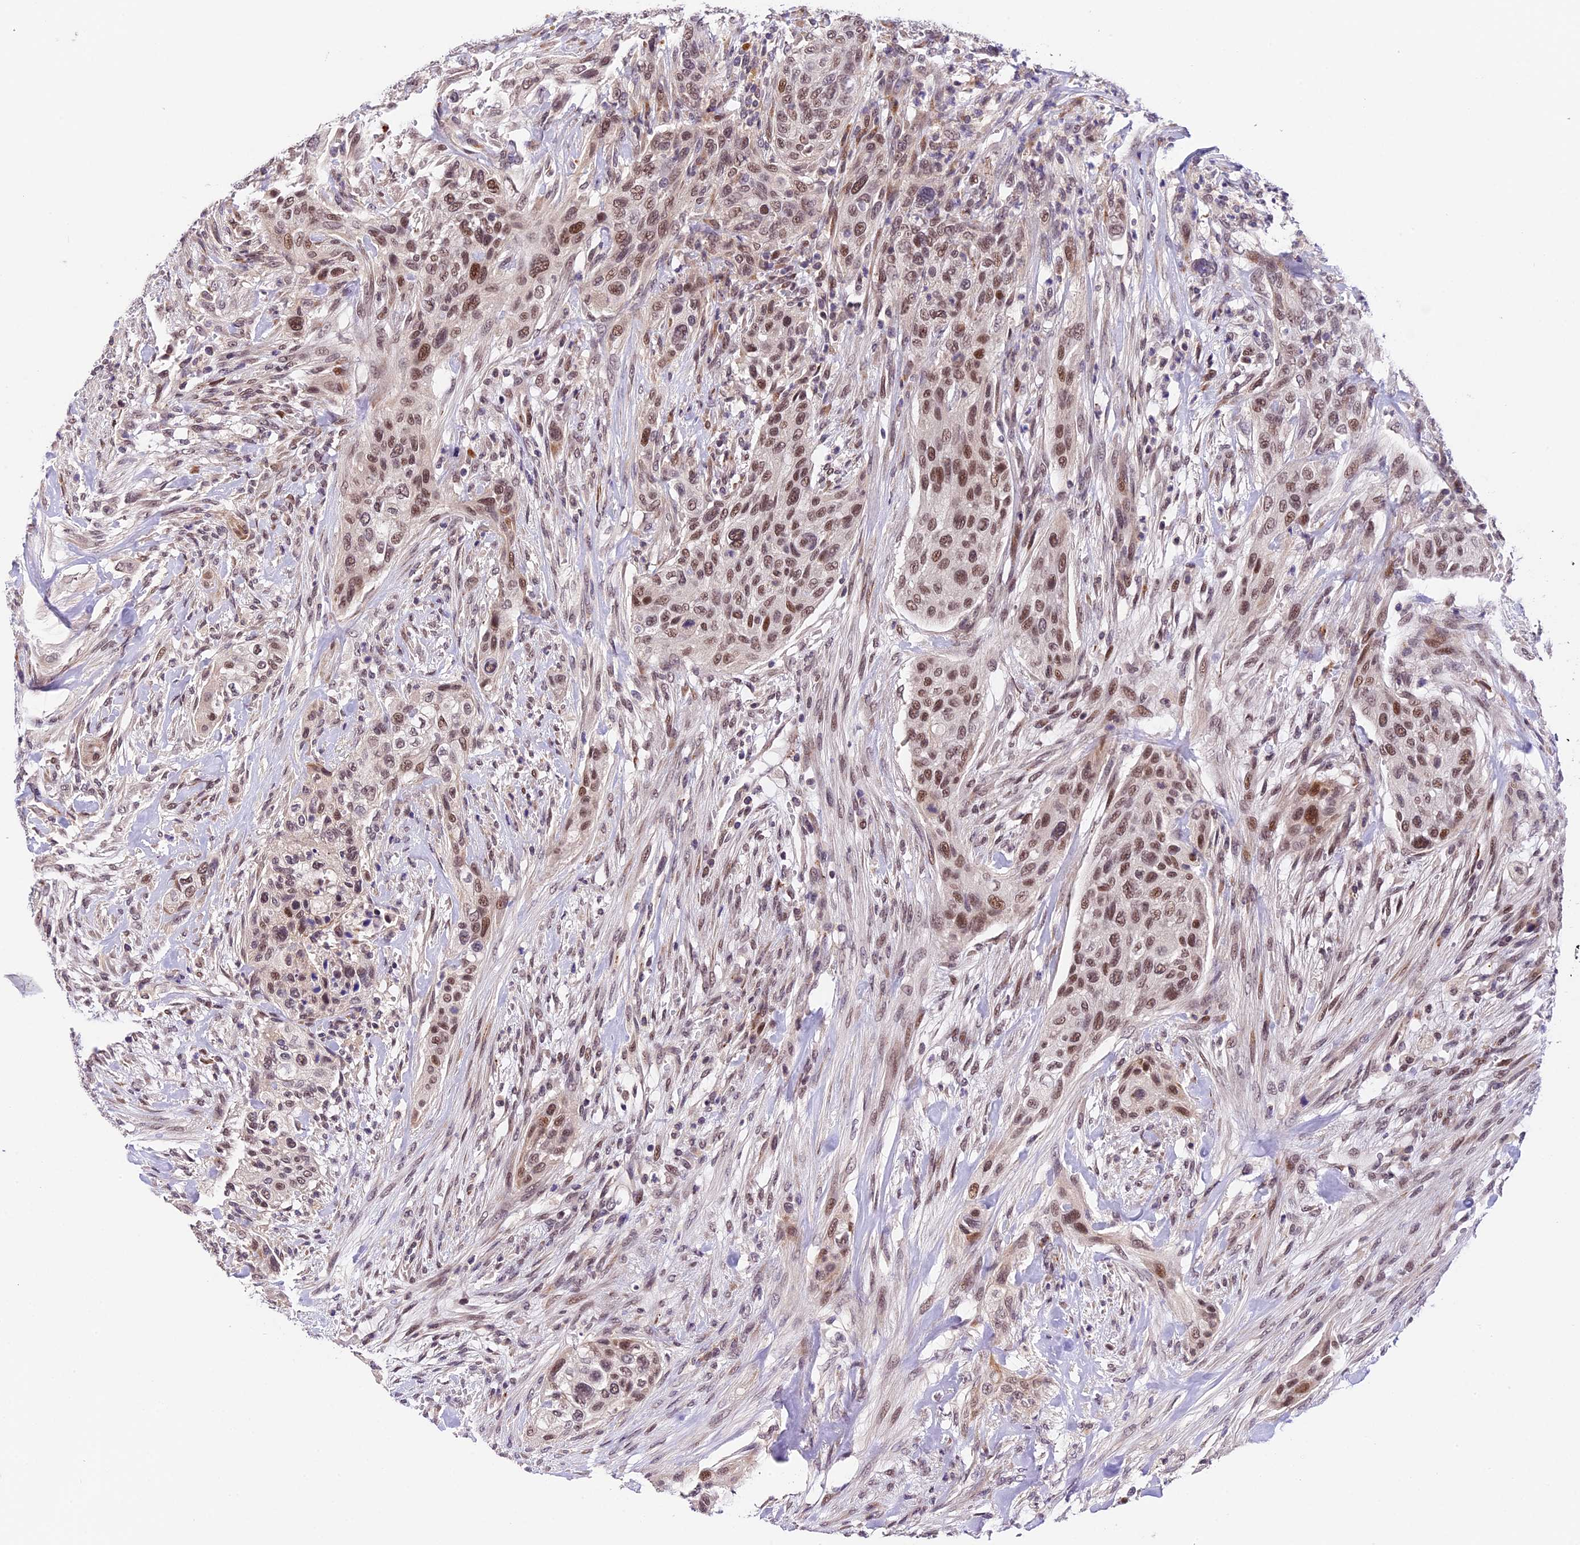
{"staining": {"intensity": "moderate", "quantity": ">75%", "location": "nuclear"}, "tissue": "urothelial cancer", "cell_type": "Tumor cells", "image_type": "cancer", "snomed": [{"axis": "morphology", "description": "Urothelial carcinoma, High grade"}, {"axis": "topography", "description": "Urinary bladder"}], "caption": "Immunohistochemical staining of human urothelial carcinoma (high-grade) reveals medium levels of moderate nuclear positivity in about >75% of tumor cells. (IHC, brightfield microscopy, high magnification).", "gene": "FBXO45", "patient": {"sex": "male", "age": 35}}